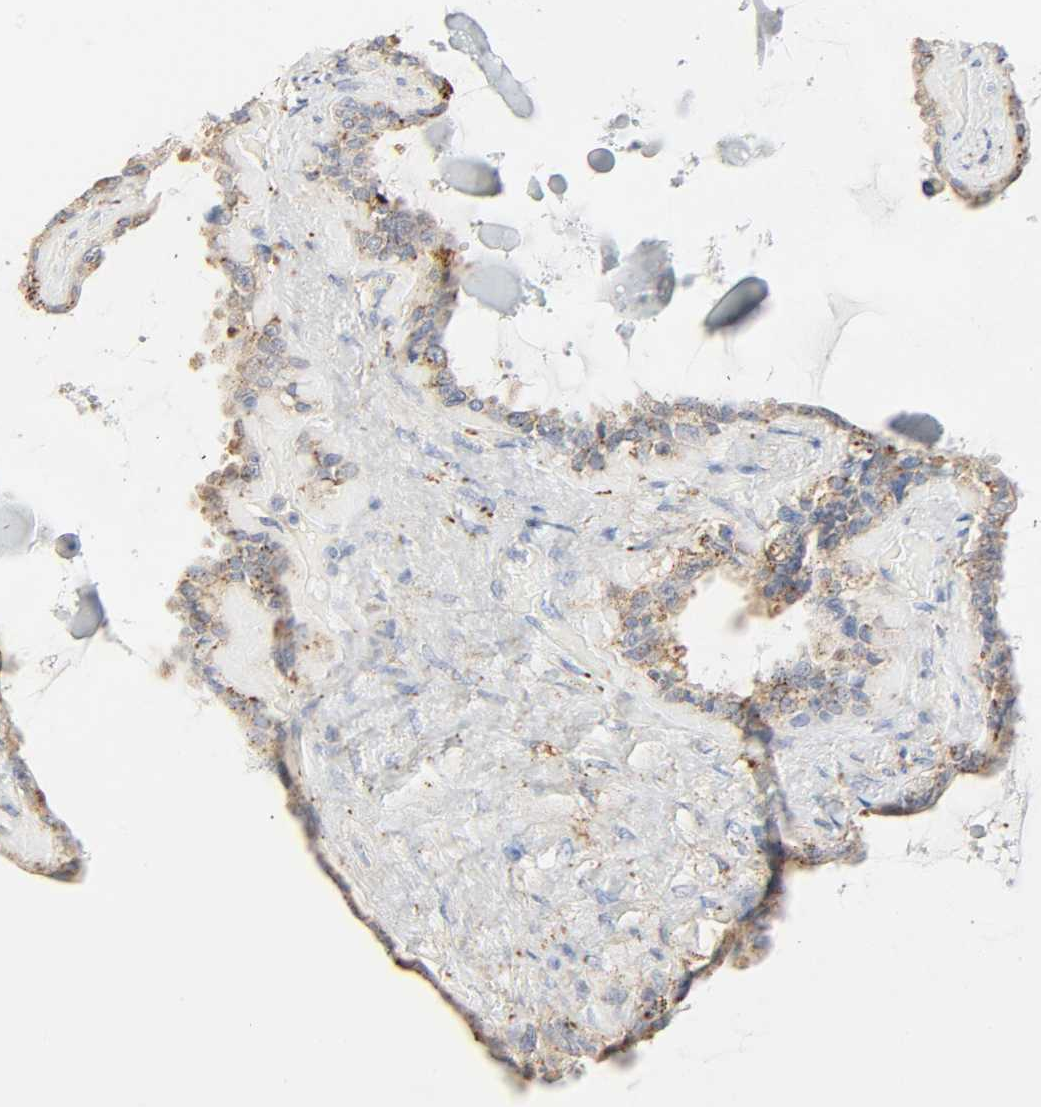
{"staining": {"intensity": "weak", "quantity": "<25%", "location": "cytoplasmic/membranous"}, "tissue": "seminal vesicle", "cell_type": "Glandular cells", "image_type": "normal", "snomed": [{"axis": "morphology", "description": "Normal tissue, NOS"}, {"axis": "morphology", "description": "Inflammation, NOS"}, {"axis": "topography", "description": "Urinary bladder"}, {"axis": "topography", "description": "Prostate"}, {"axis": "topography", "description": "Seminal veicle"}], "caption": "IHC photomicrograph of normal seminal vesicle: human seminal vesicle stained with DAB exhibits no significant protein staining in glandular cells. Nuclei are stained in blue.", "gene": "CAMK2A", "patient": {"sex": "male", "age": 82}}